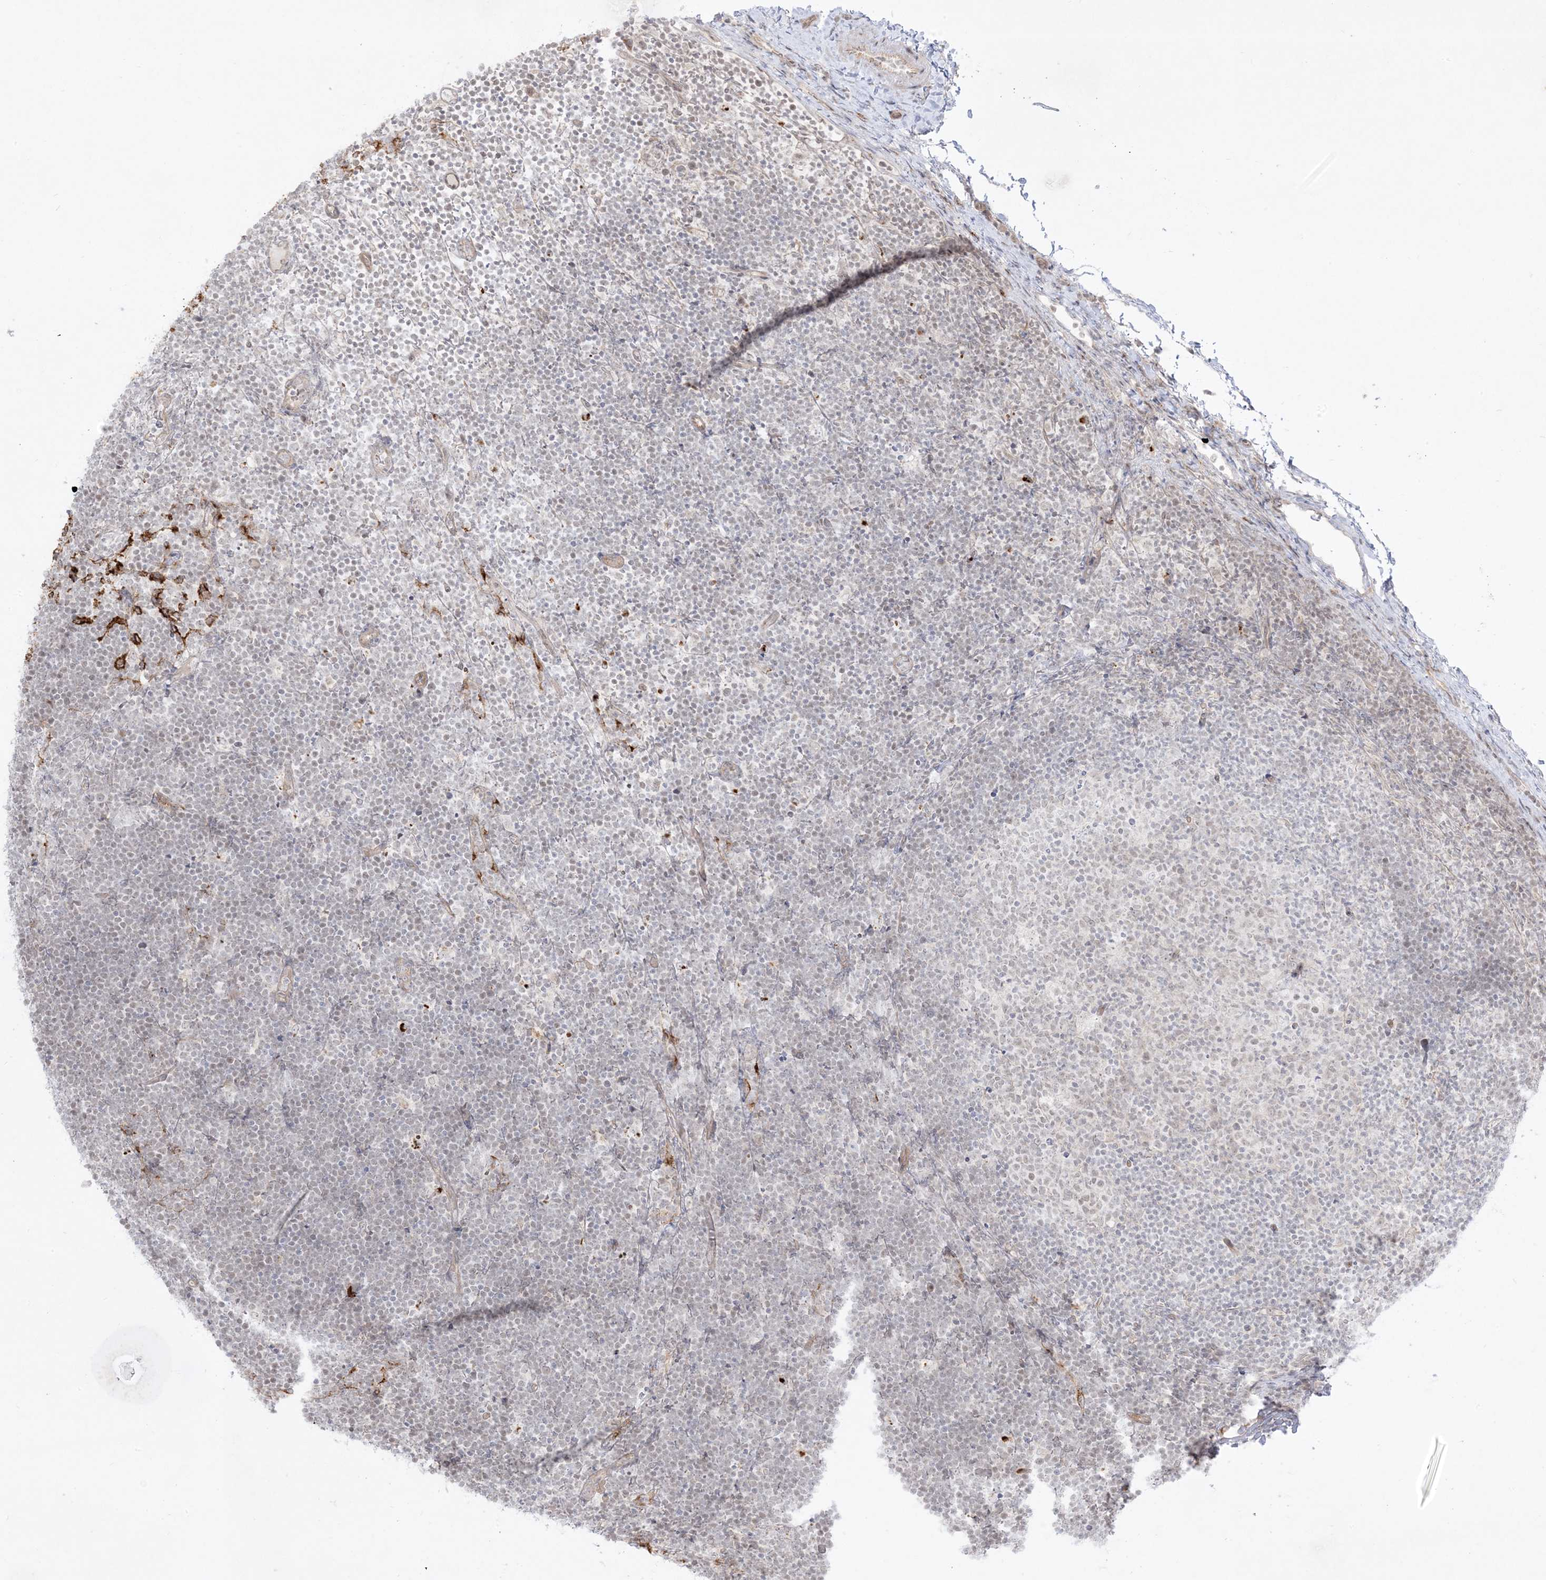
{"staining": {"intensity": "negative", "quantity": "none", "location": "none"}, "tissue": "lymphoma", "cell_type": "Tumor cells", "image_type": "cancer", "snomed": [{"axis": "morphology", "description": "Malignant lymphoma, non-Hodgkin's type, High grade"}, {"axis": "topography", "description": "Lymph node"}], "caption": "Human lymphoma stained for a protein using IHC shows no staining in tumor cells.", "gene": "PTK6", "patient": {"sex": "male", "age": 13}}